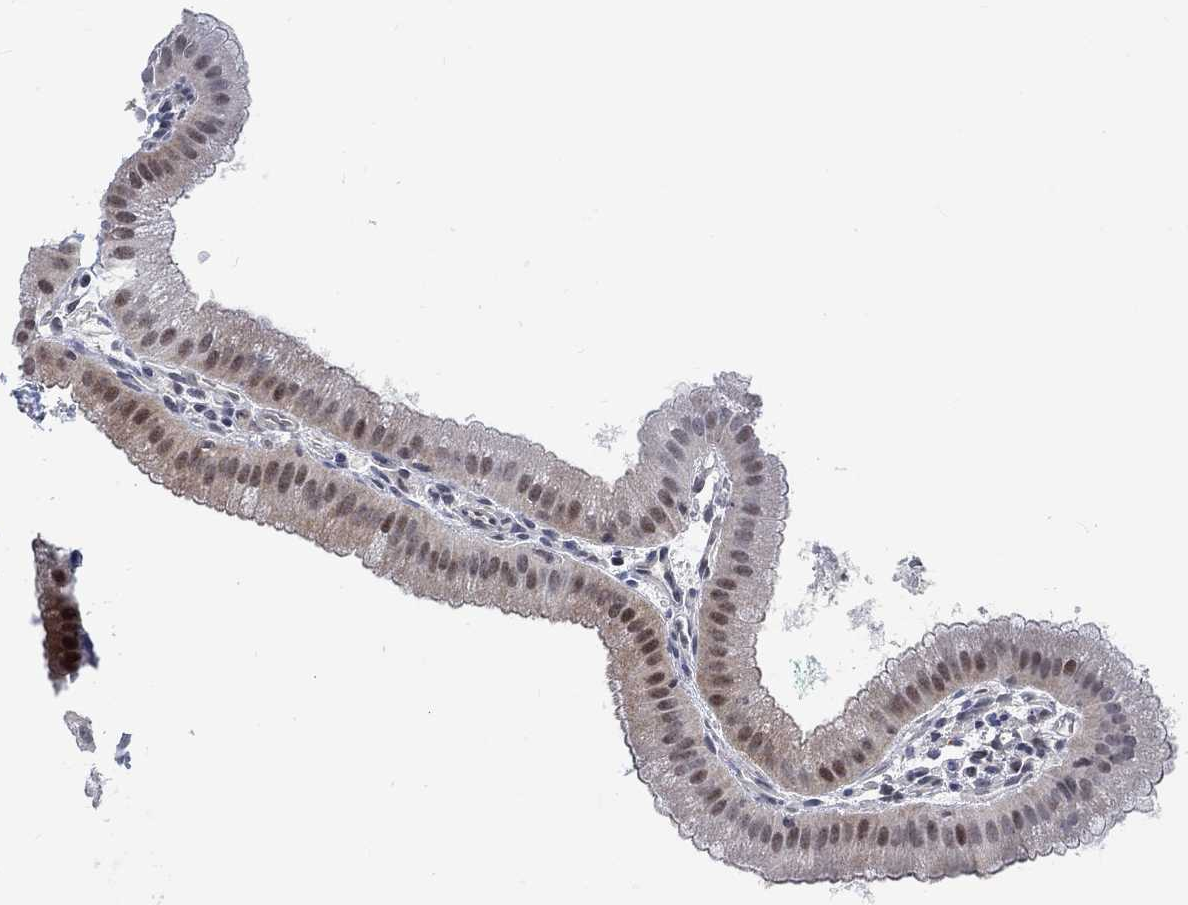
{"staining": {"intensity": "weak", "quantity": "25%-75%", "location": "nuclear"}, "tissue": "gallbladder", "cell_type": "Glandular cells", "image_type": "normal", "snomed": [{"axis": "morphology", "description": "Normal tissue, NOS"}, {"axis": "topography", "description": "Gallbladder"}], "caption": "This micrograph exhibits immunohistochemistry (IHC) staining of benign human gallbladder, with low weak nuclear staining in approximately 25%-75% of glandular cells.", "gene": "KCNH8", "patient": {"sex": "male", "age": 67}}